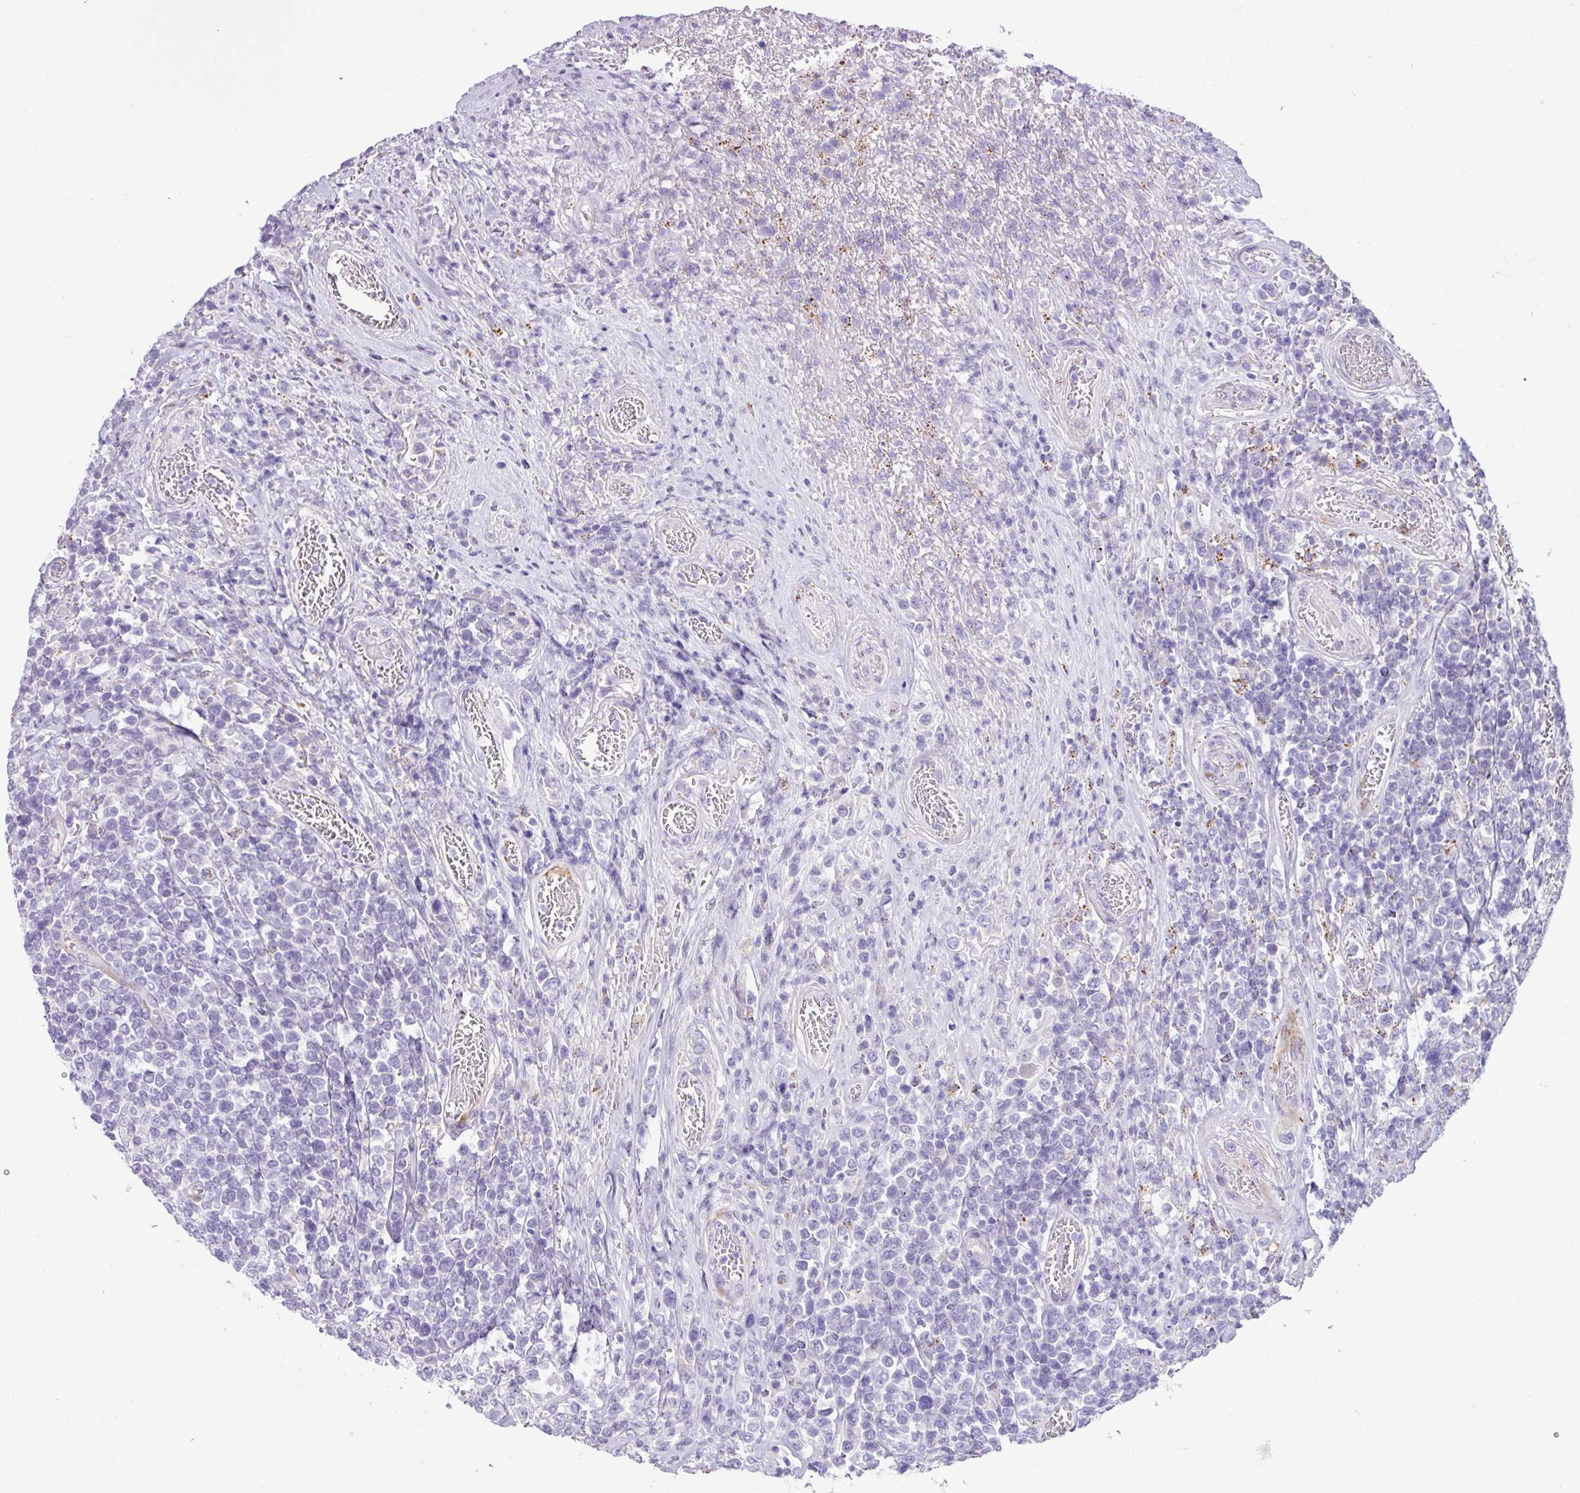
{"staining": {"intensity": "negative", "quantity": "none", "location": "none"}, "tissue": "lymphoma", "cell_type": "Tumor cells", "image_type": "cancer", "snomed": [{"axis": "morphology", "description": "Malignant lymphoma, non-Hodgkin's type, High grade"}, {"axis": "topography", "description": "Soft tissue"}], "caption": "The image displays no staining of tumor cells in lymphoma.", "gene": "CD248", "patient": {"sex": "female", "age": 56}}